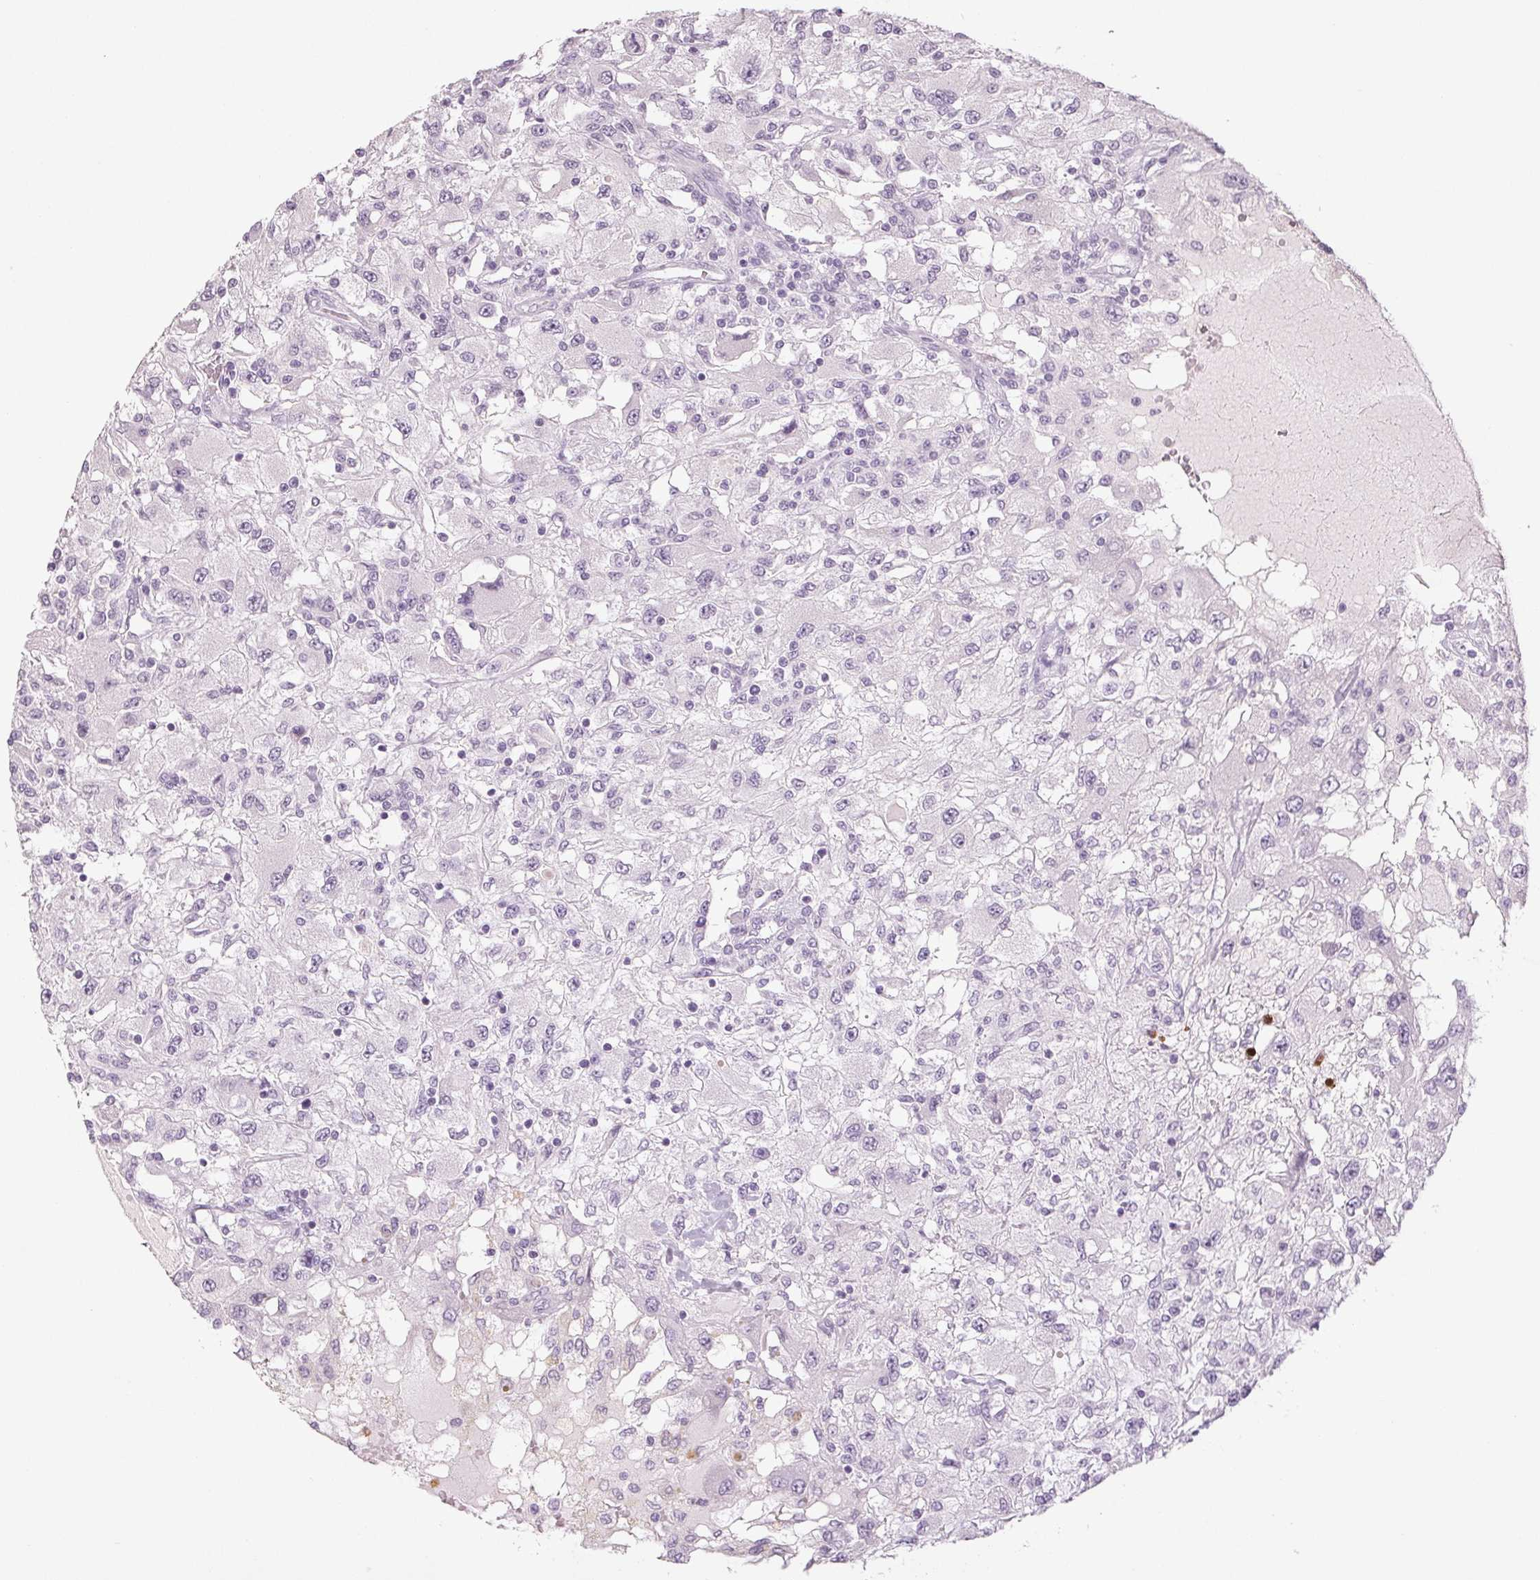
{"staining": {"intensity": "negative", "quantity": "none", "location": "none"}, "tissue": "renal cancer", "cell_type": "Tumor cells", "image_type": "cancer", "snomed": [{"axis": "morphology", "description": "Adenocarcinoma, NOS"}, {"axis": "topography", "description": "Kidney"}], "caption": "DAB immunohistochemical staining of adenocarcinoma (renal) demonstrates no significant expression in tumor cells.", "gene": "LTF", "patient": {"sex": "female", "age": 67}}